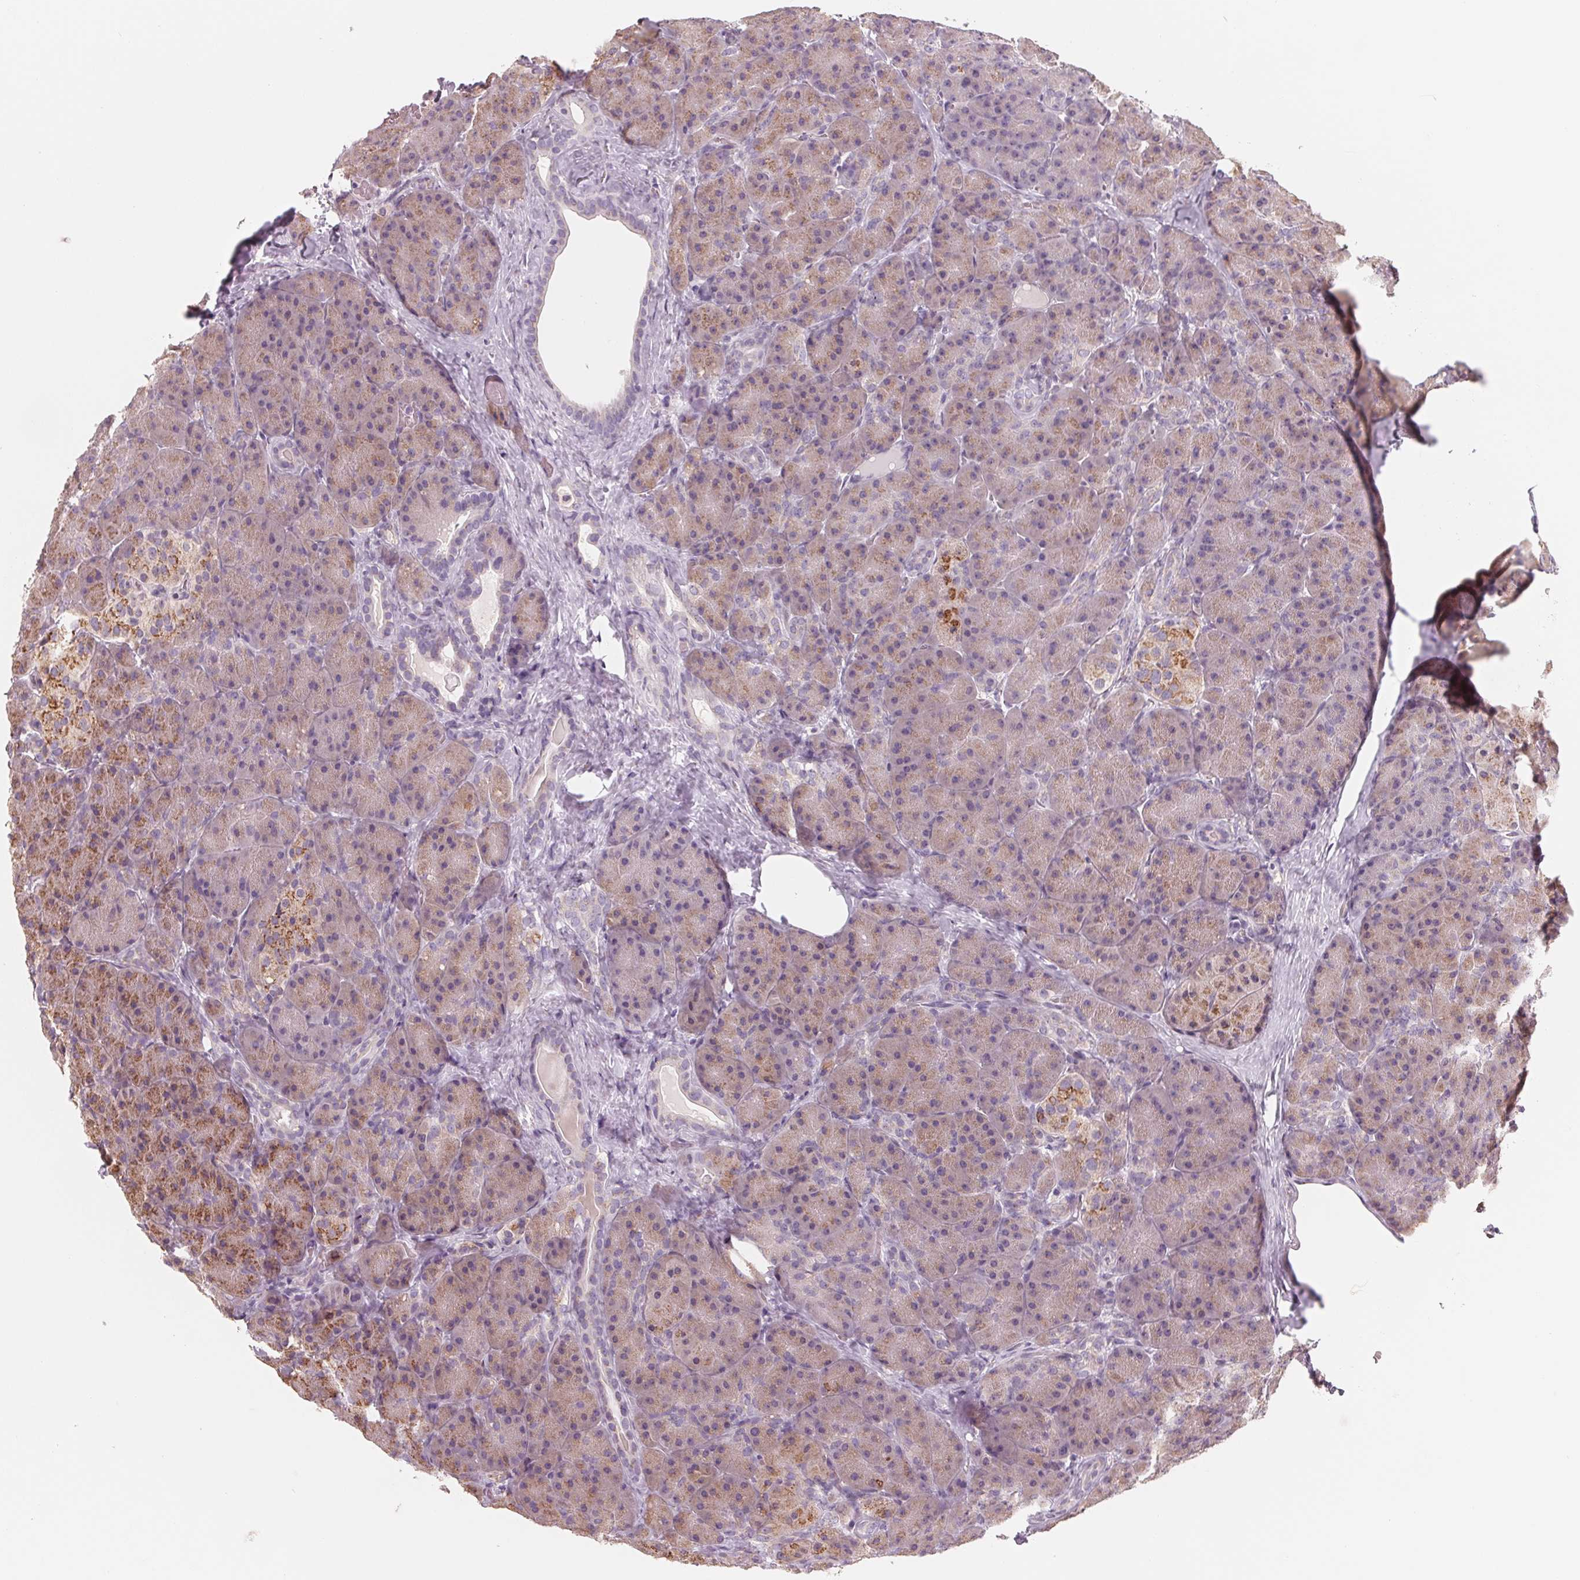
{"staining": {"intensity": "moderate", "quantity": "25%-75%", "location": "cytoplasmic/membranous"}, "tissue": "pancreas", "cell_type": "Exocrine glandular cells", "image_type": "normal", "snomed": [{"axis": "morphology", "description": "Normal tissue, NOS"}, {"axis": "topography", "description": "Pancreas"}], "caption": "Brown immunohistochemical staining in benign pancreas shows moderate cytoplasmic/membranous expression in approximately 25%-75% of exocrine glandular cells. Immunohistochemistry stains the protein in brown and the nuclei are stained blue.", "gene": "IL9R", "patient": {"sex": "male", "age": 57}}